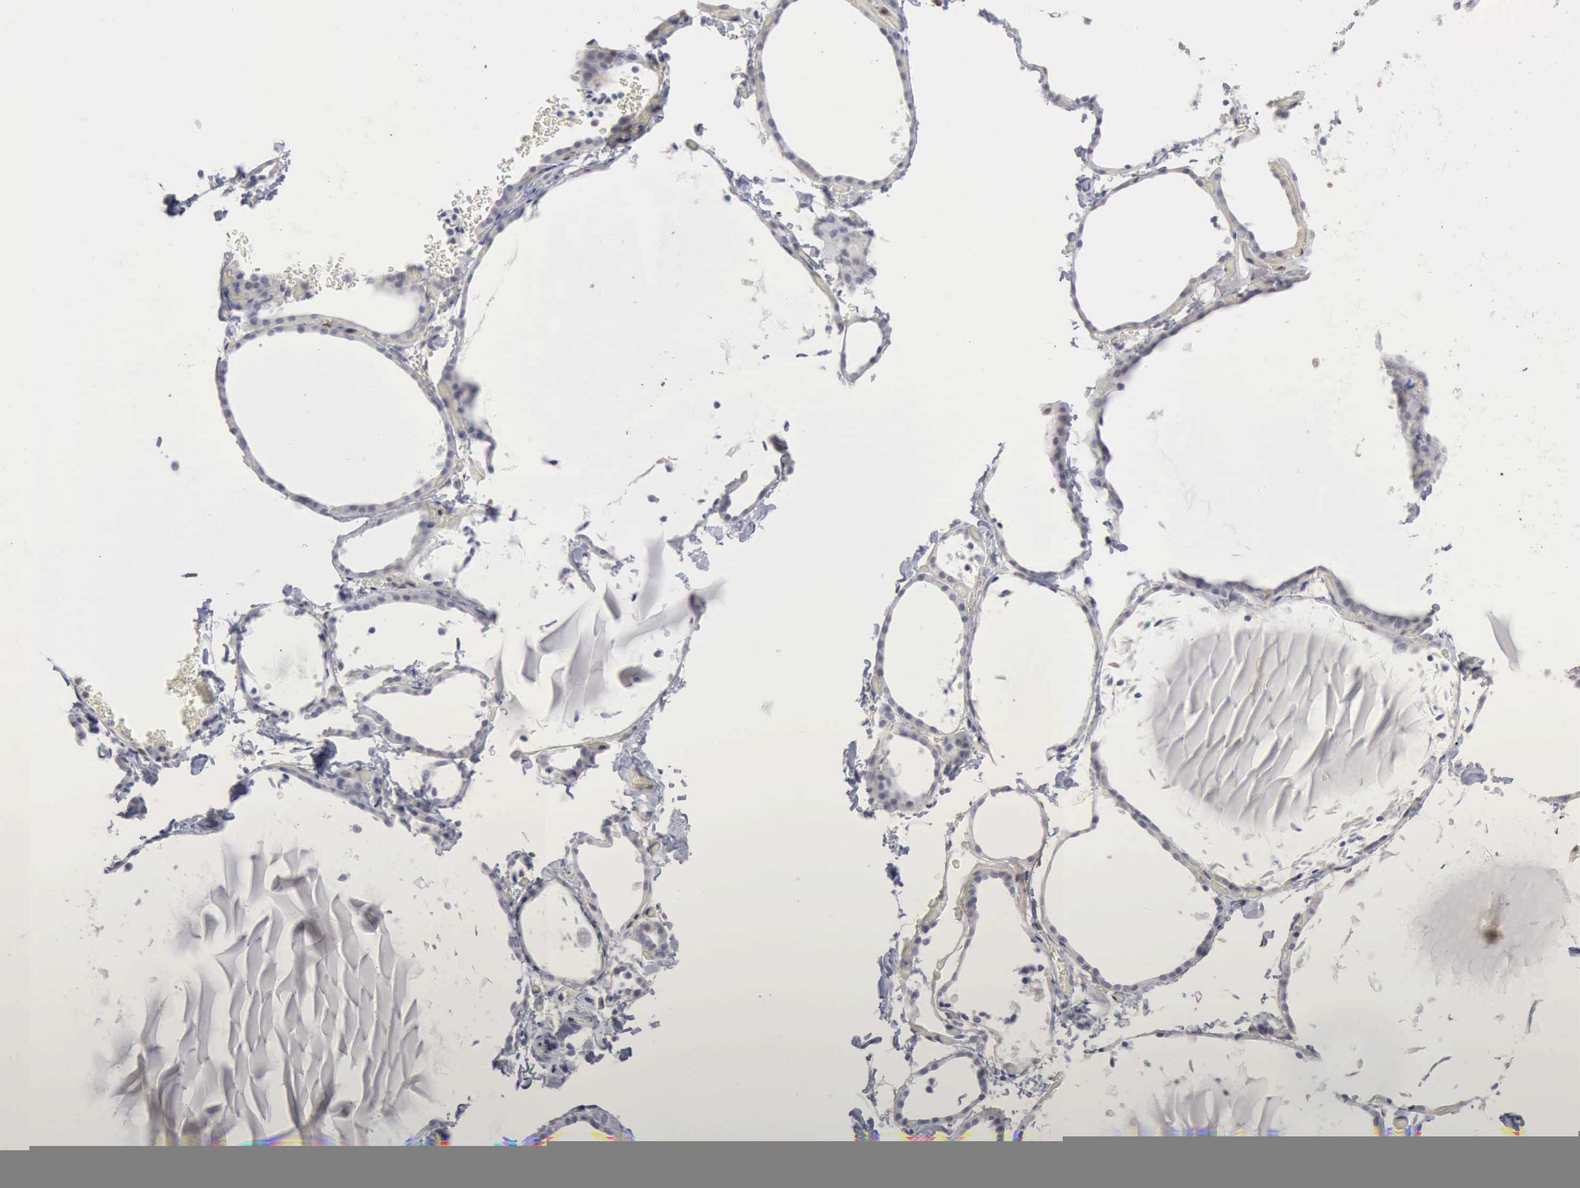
{"staining": {"intensity": "negative", "quantity": "none", "location": "none"}, "tissue": "thyroid gland", "cell_type": "Glandular cells", "image_type": "normal", "snomed": [{"axis": "morphology", "description": "Normal tissue, NOS"}, {"axis": "topography", "description": "Thyroid gland"}], "caption": "Micrograph shows no significant protein positivity in glandular cells of benign thyroid gland.", "gene": "STAT1", "patient": {"sex": "female", "age": 22}}